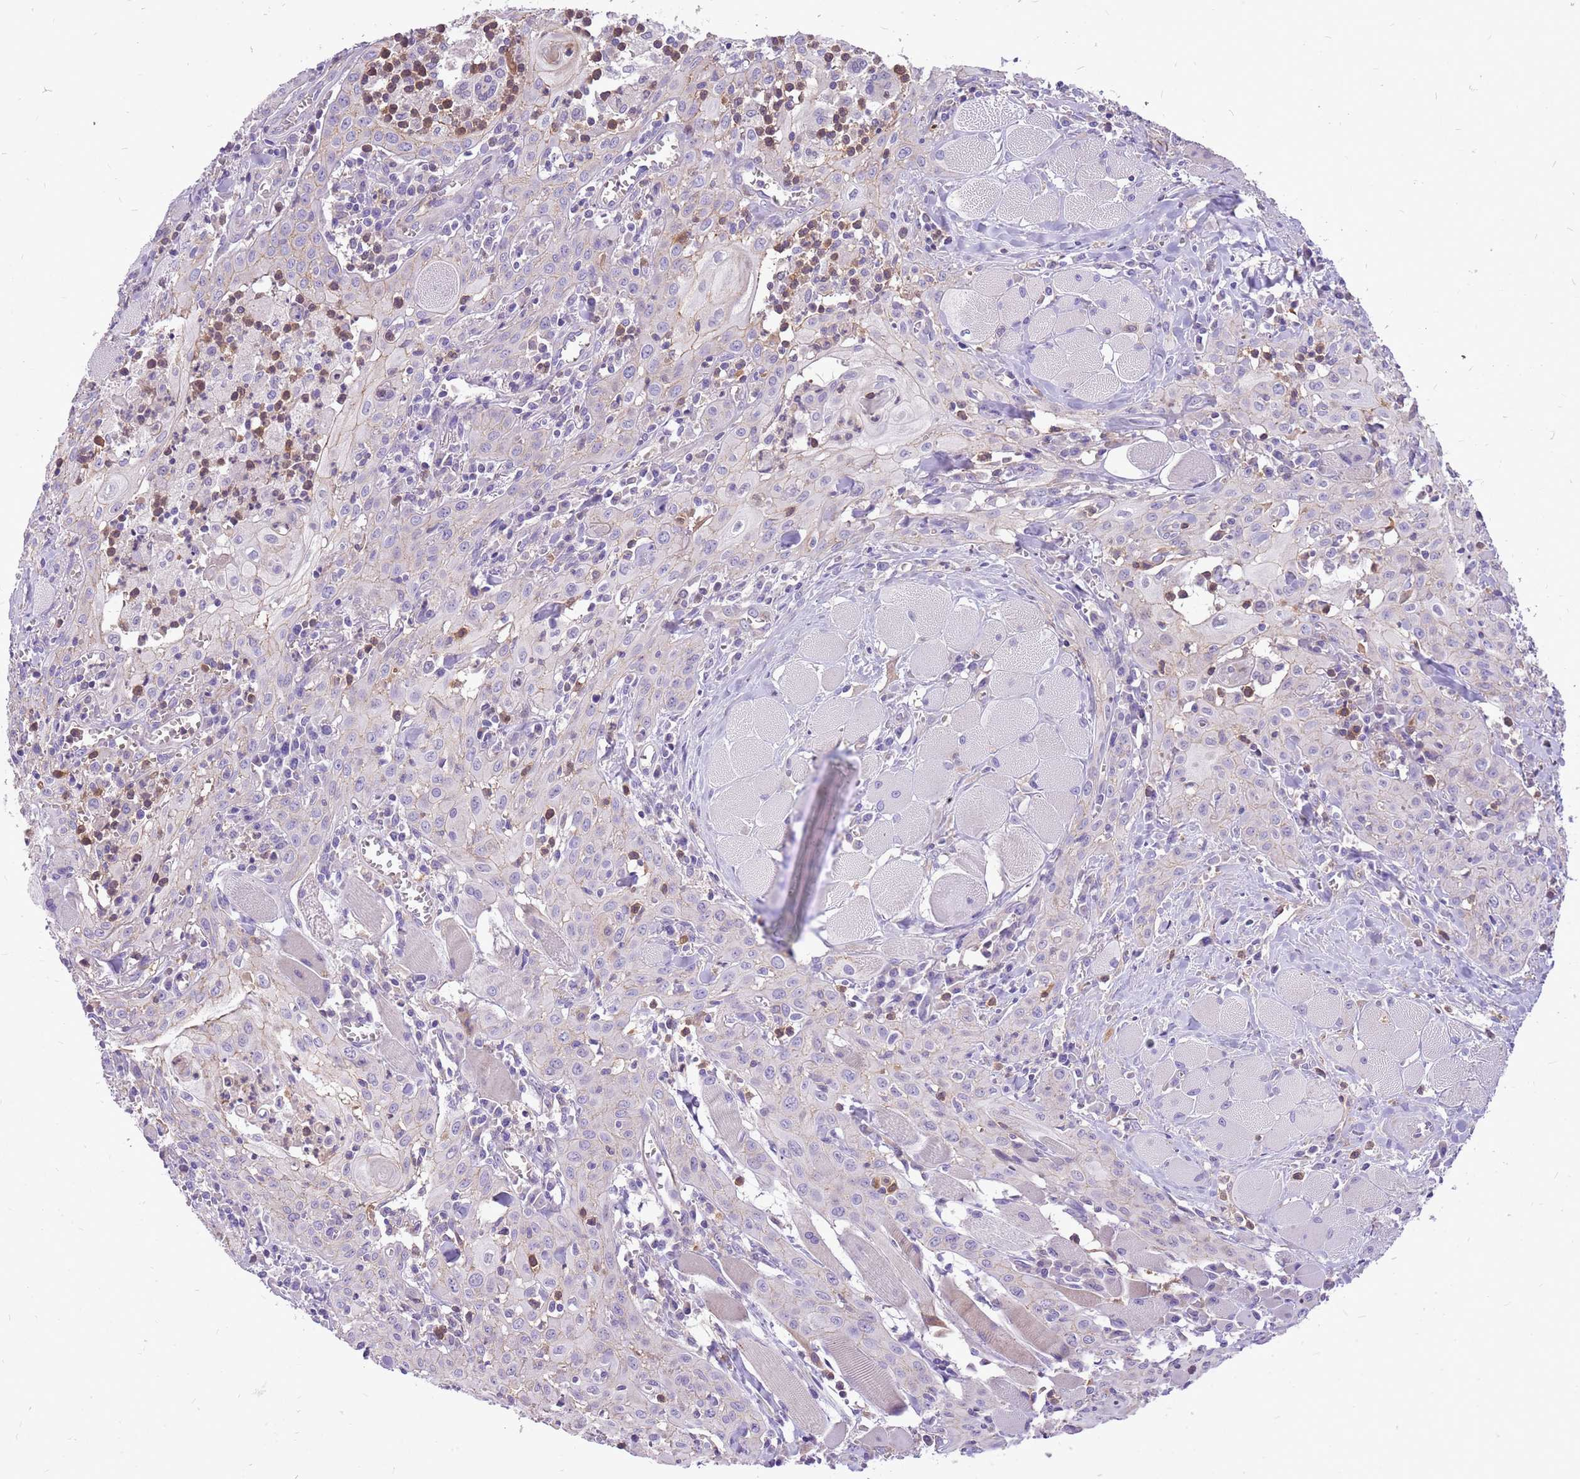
{"staining": {"intensity": "negative", "quantity": "none", "location": "none"}, "tissue": "head and neck cancer", "cell_type": "Tumor cells", "image_type": "cancer", "snomed": [{"axis": "morphology", "description": "Squamous cell carcinoma, NOS"}, {"axis": "topography", "description": "Oral tissue"}, {"axis": "topography", "description": "Head-Neck"}], "caption": "IHC image of neoplastic tissue: human head and neck cancer stained with DAB (3,3'-diaminobenzidine) reveals no significant protein staining in tumor cells.", "gene": "WDR90", "patient": {"sex": "female", "age": 70}}